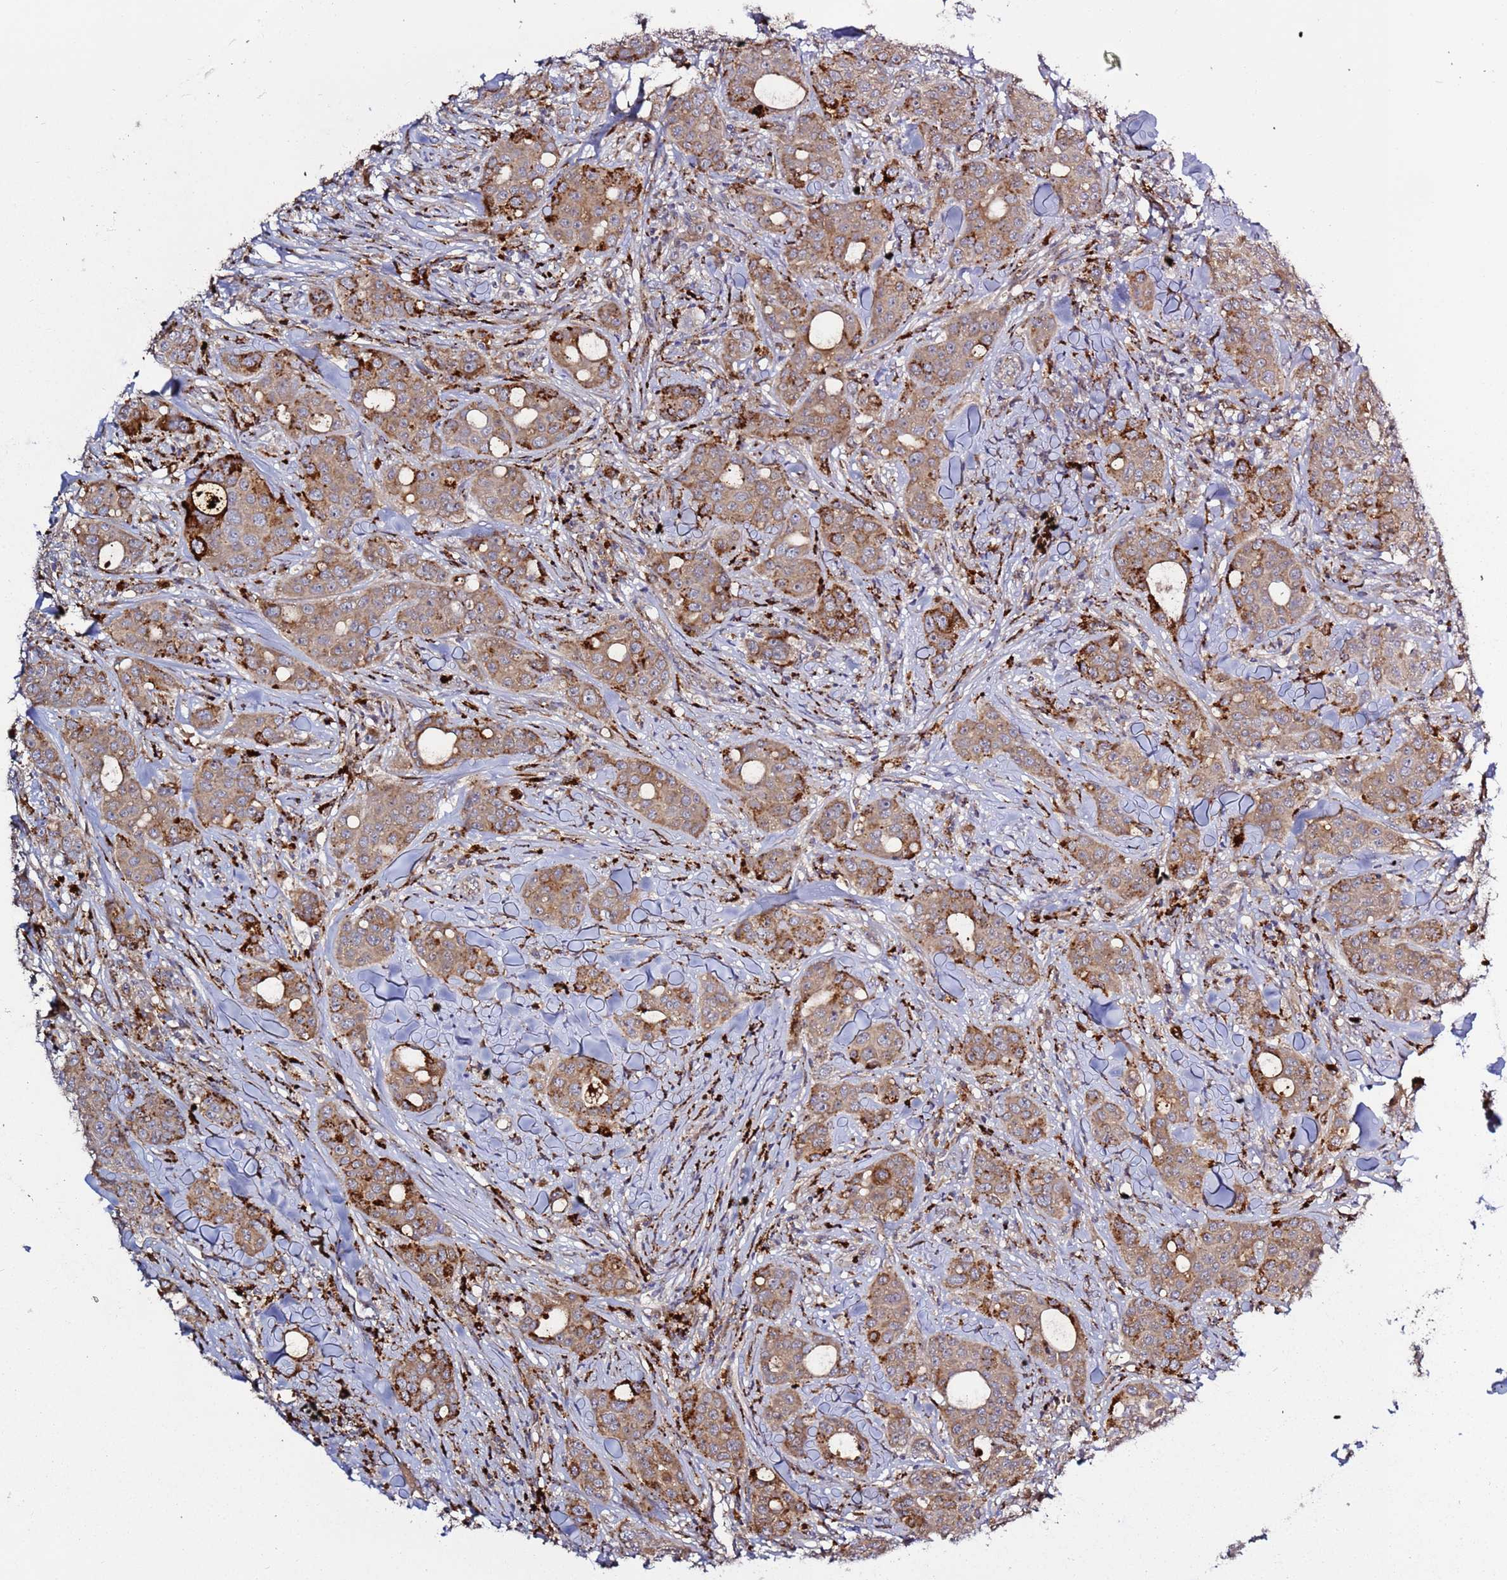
{"staining": {"intensity": "moderate", "quantity": ">75%", "location": "cytoplasmic/membranous"}, "tissue": "breast cancer", "cell_type": "Tumor cells", "image_type": "cancer", "snomed": [{"axis": "morphology", "description": "Duct carcinoma"}, {"axis": "topography", "description": "Breast"}], "caption": "Immunohistochemistry (IHC) staining of intraductal carcinoma (breast), which displays medium levels of moderate cytoplasmic/membranous expression in approximately >75% of tumor cells indicating moderate cytoplasmic/membranous protein positivity. The staining was performed using DAB (brown) for protein detection and nuclei were counterstained in hematoxylin (blue).", "gene": "VPS36", "patient": {"sex": "female", "age": 43}}